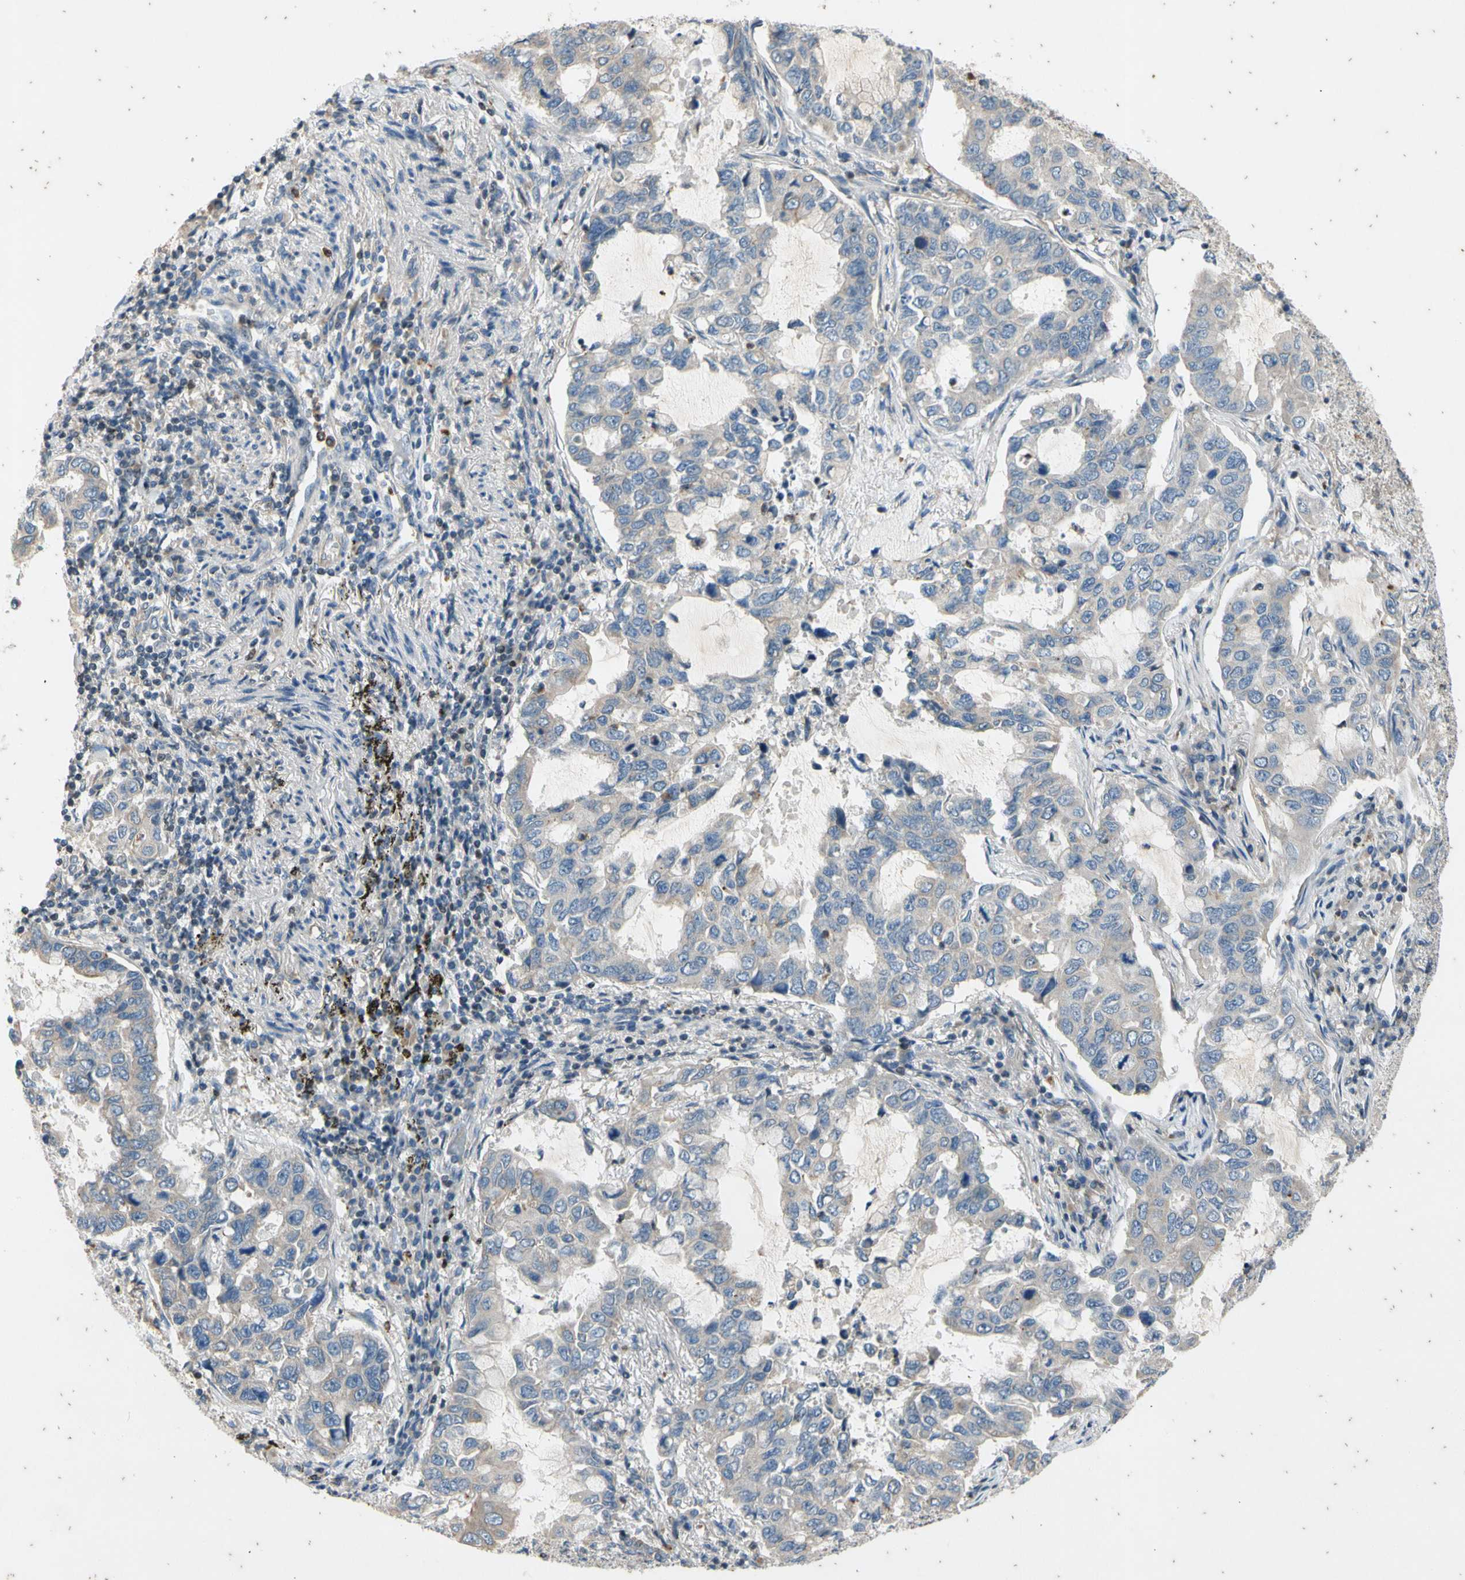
{"staining": {"intensity": "negative", "quantity": "none", "location": "none"}, "tissue": "lung cancer", "cell_type": "Tumor cells", "image_type": "cancer", "snomed": [{"axis": "morphology", "description": "Adenocarcinoma, NOS"}, {"axis": "topography", "description": "Lung"}], "caption": "Tumor cells show no significant protein positivity in lung cancer (adenocarcinoma).", "gene": "TBX21", "patient": {"sex": "male", "age": 64}}